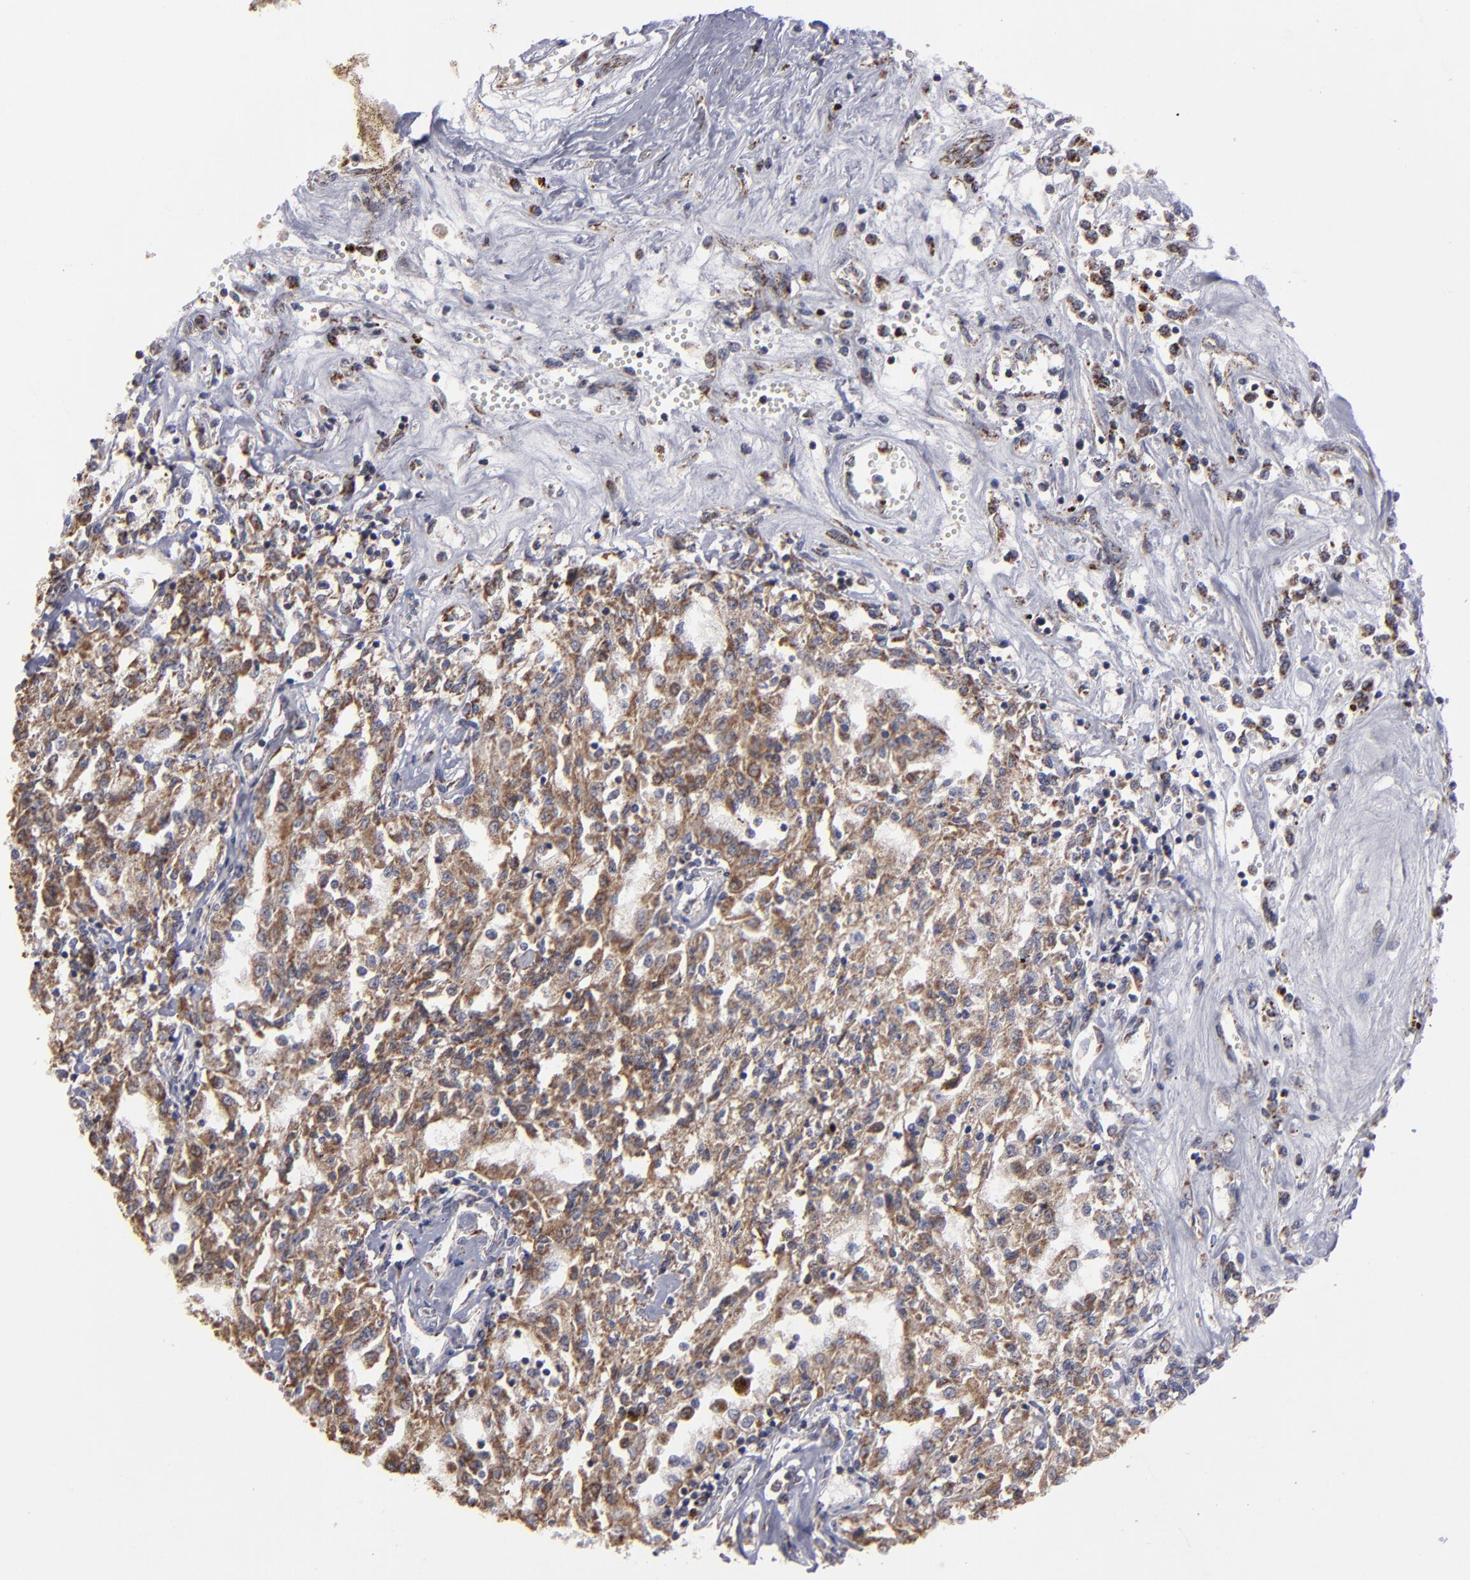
{"staining": {"intensity": "moderate", "quantity": ">75%", "location": "cytoplasmic/membranous"}, "tissue": "renal cancer", "cell_type": "Tumor cells", "image_type": "cancer", "snomed": [{"axis": "morphology", "description": "Adenocarcinoma, NOS"}, {"axis": "topography", "description": "Kidney"}], "caption": "Human renal adenocarcinoma stained with a brown dye demonstrates moderate cytoplasmic/membranous positive positivity in about >75% of tumor cells.", "gene": "MYOM2", "patient": {"sex": "male", "age": 78}}